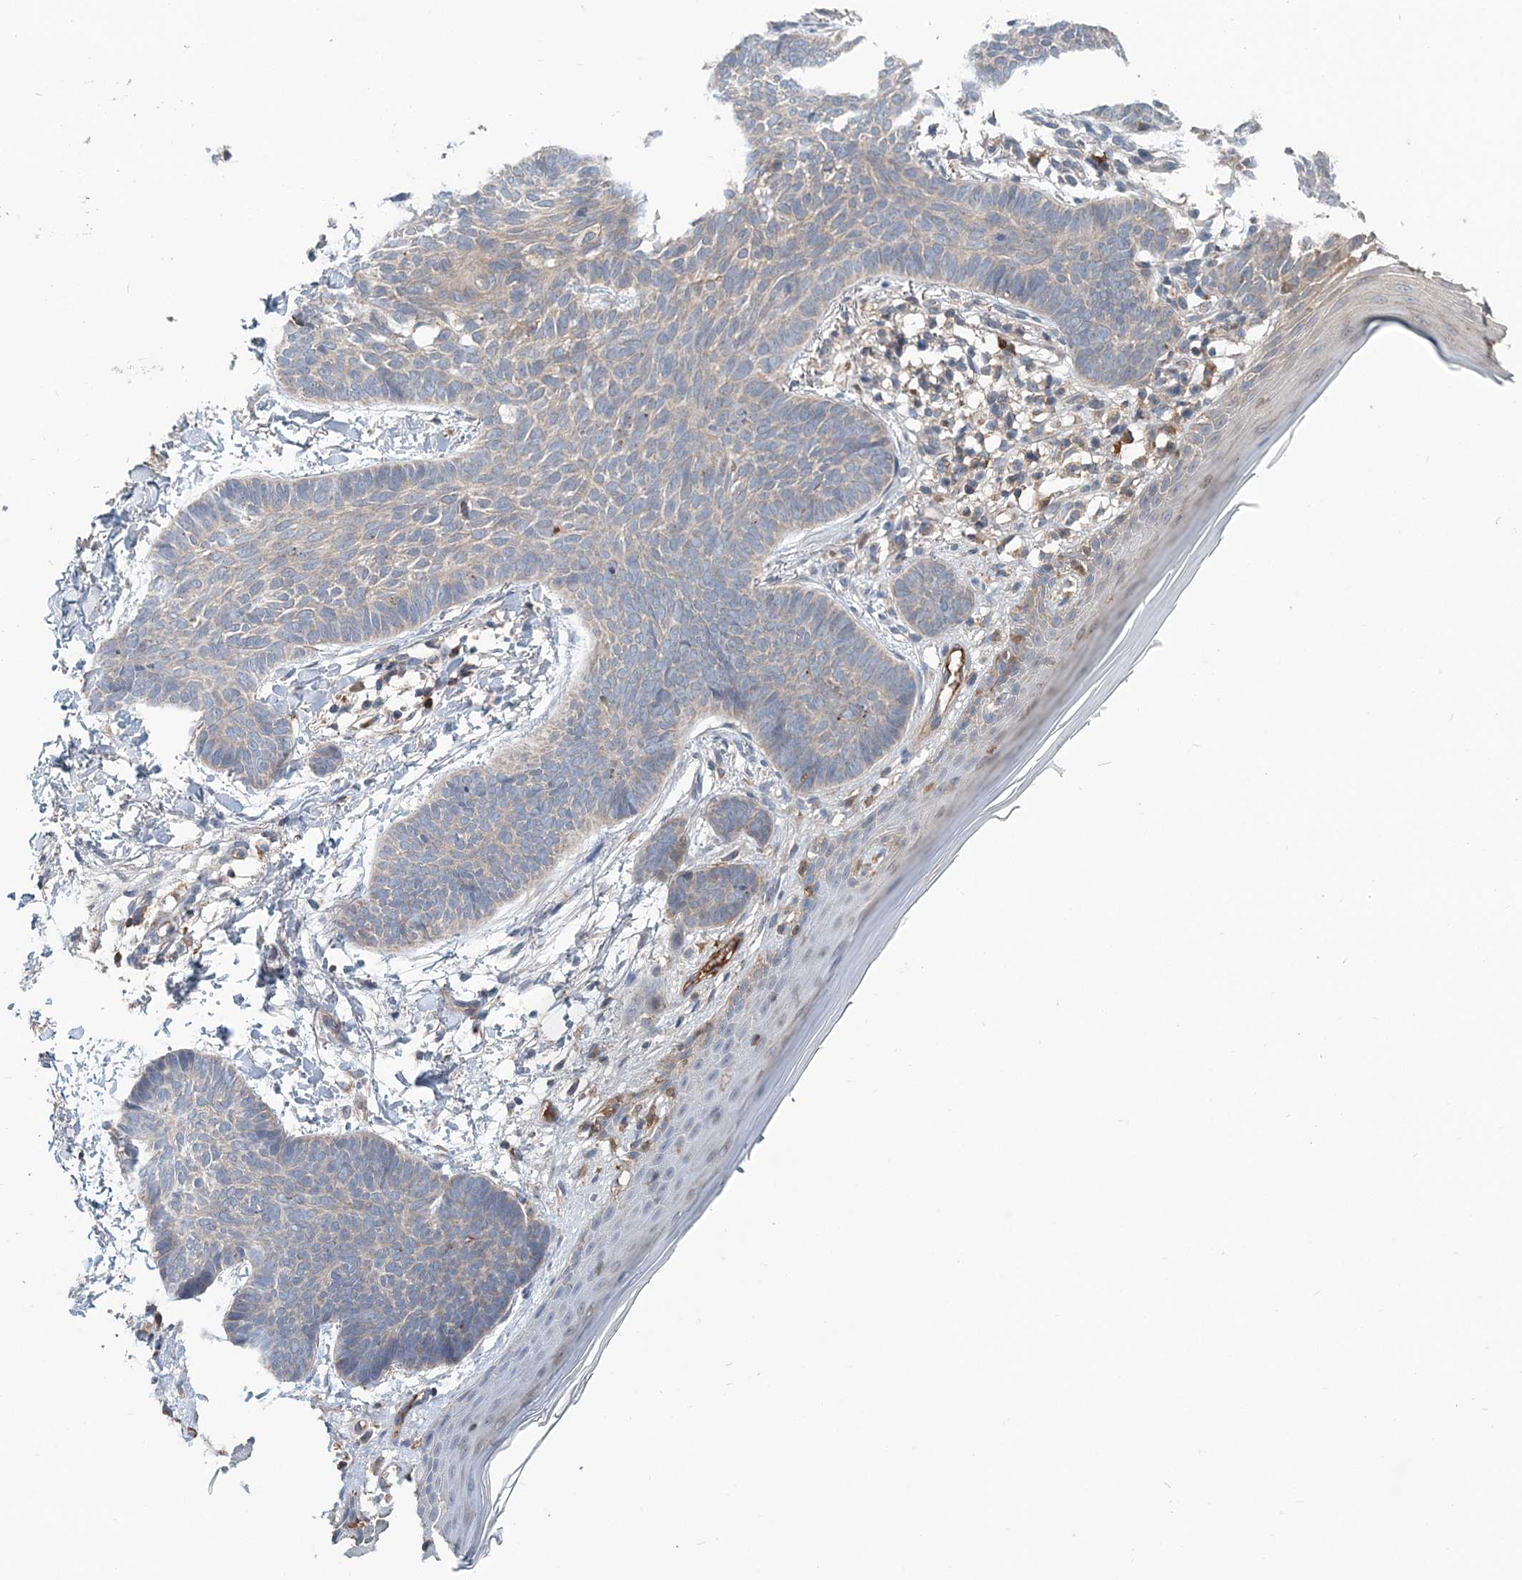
{"staining": {"intensity": "negative", "quantity": "none", "location": "none"}, "tissue": "skin cancer", "cell_type": "Tumor cells", "image_type": "cancer", "snomed": [{"axis": "morphology", "description": "Normal tissue, NOS"}, {"axis": "morphology", "description": "Basal cell carcinoma"}, {"axis": "topography", "description": "Skin"}], "caption": "A histopathology image of skin cancer (basal cell carcinoma) stained for a protein shows no brown staining in tumor cells.", "gene": "RNF25", "patient": {"sex": "male", "age": 50}}